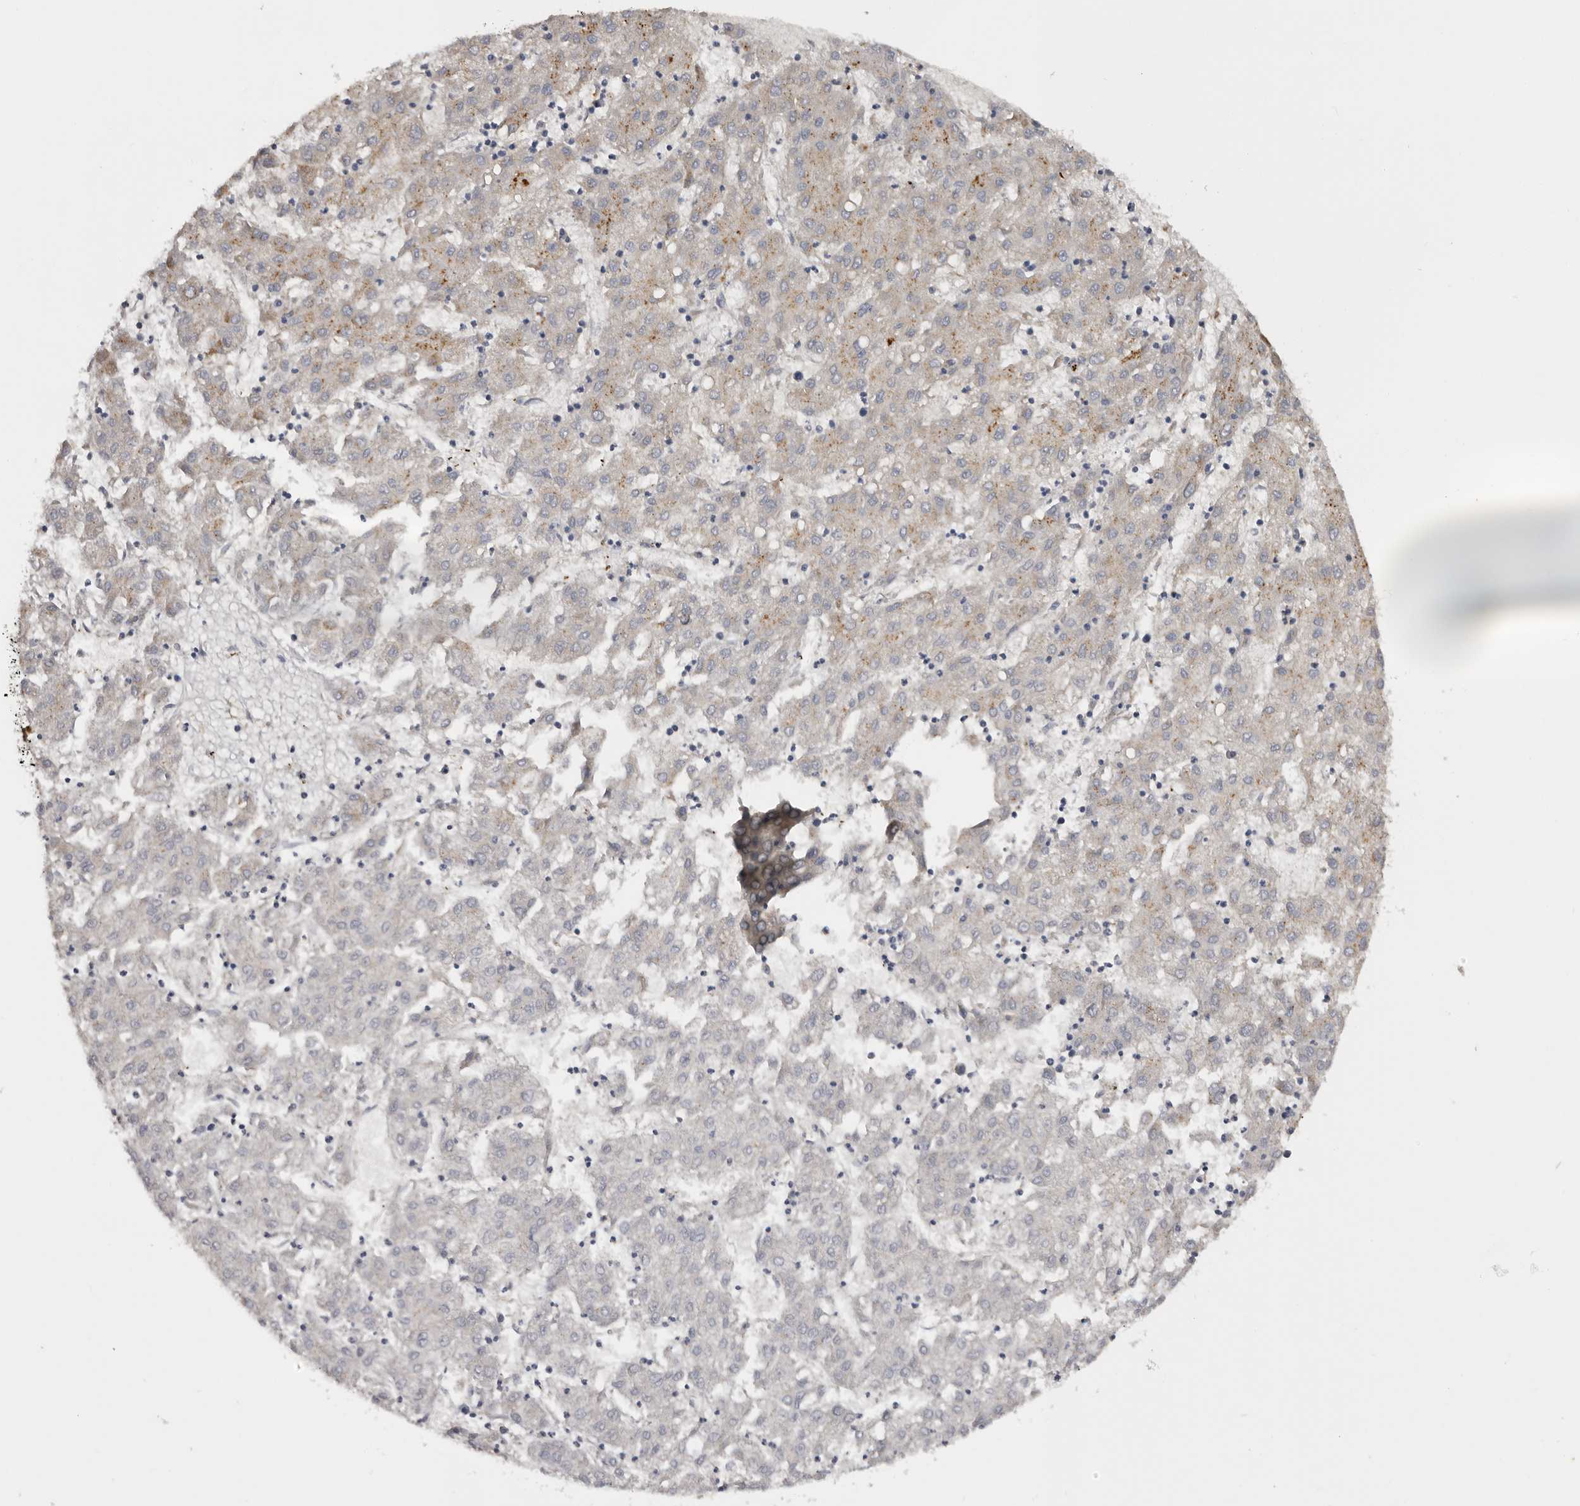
{"staining": {"intensity": "weak", "quantity": "25%-75%", "location": "cytoplasmic/membranous"}, "tissue": "liver cancer", "cell_type": "Tumor cells", "image_type": "cancer", "snomed": [{"axis": "morphology", "description": "Carcinoma, Hepatocellular, NOS"}, {"axis": "topography", "description": "Liver"}], "caption": "An image of human hepatocellular carcinoma (liver) stained for a protein exhibits weak cytoplasmic/membranous brown staining in tumor cells.", "gene": "DAP", "patient": {"sex": "male", "age": 72}}